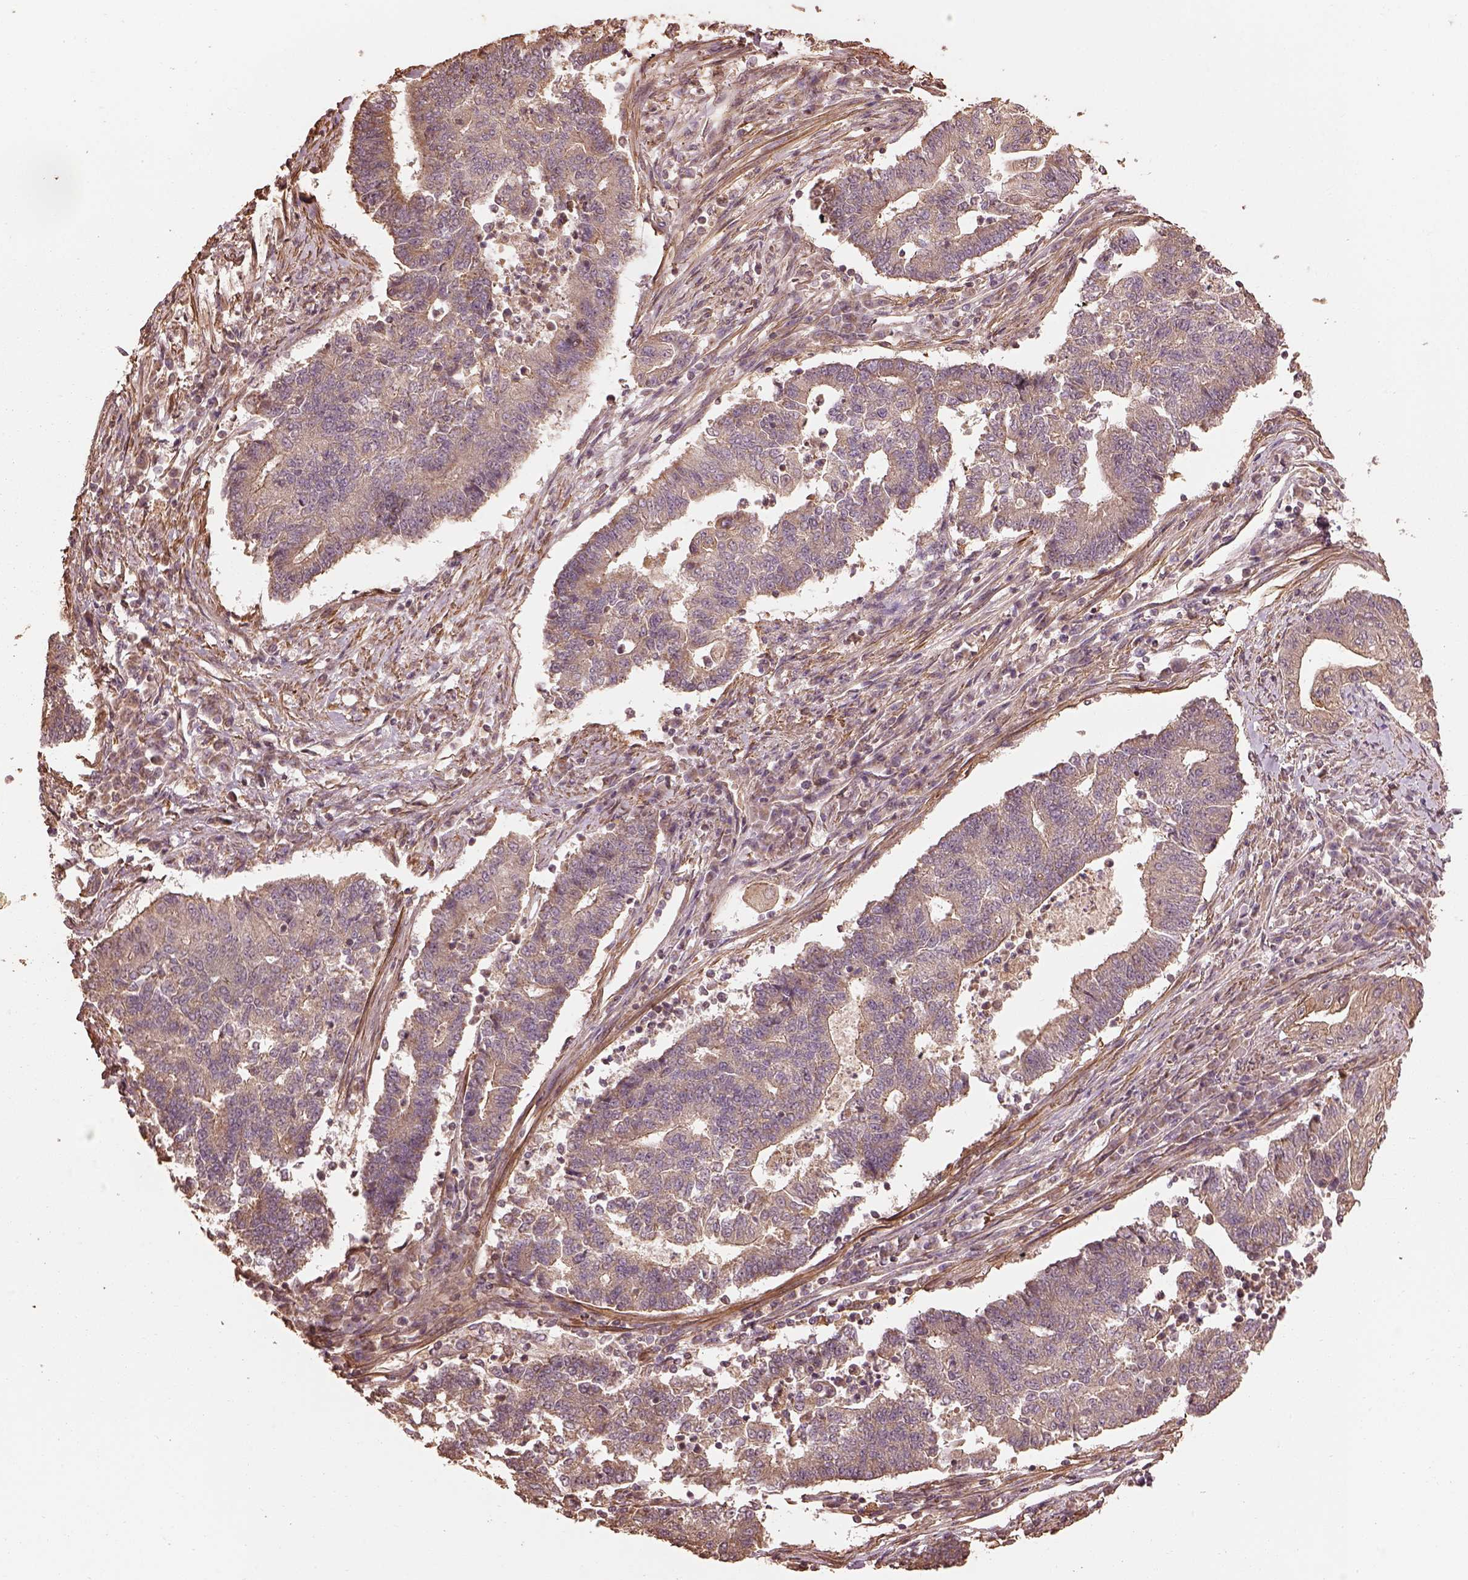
{"staining": {"intensity": "moderate", "quantity": "25%-75%", "location": "cytoplasmic/membranous"}, "tissue": "endometrial cancer", "cell_type": "Tumor cells", "image_type": "cancer", "snomed": [{"axis": "morphology", "description": "Adenocarcinoma, NOS"}, {"axis": "topography", "description": "Uterus"}, {"axis": "topography", "description": "Endometrium"}], "caption": "The immunohistochemical stain labels moderate cytoplasmic/membranous positivity in tumor cells of endometrial adenocarcinoma tissue. The protein of interest is stained brown, and the nuclei are stained in blue (DAB IHC with brightfield microscopy, high magnification).", "gene": "METTL4", "patient": {"sex": "female", "age": 54}}